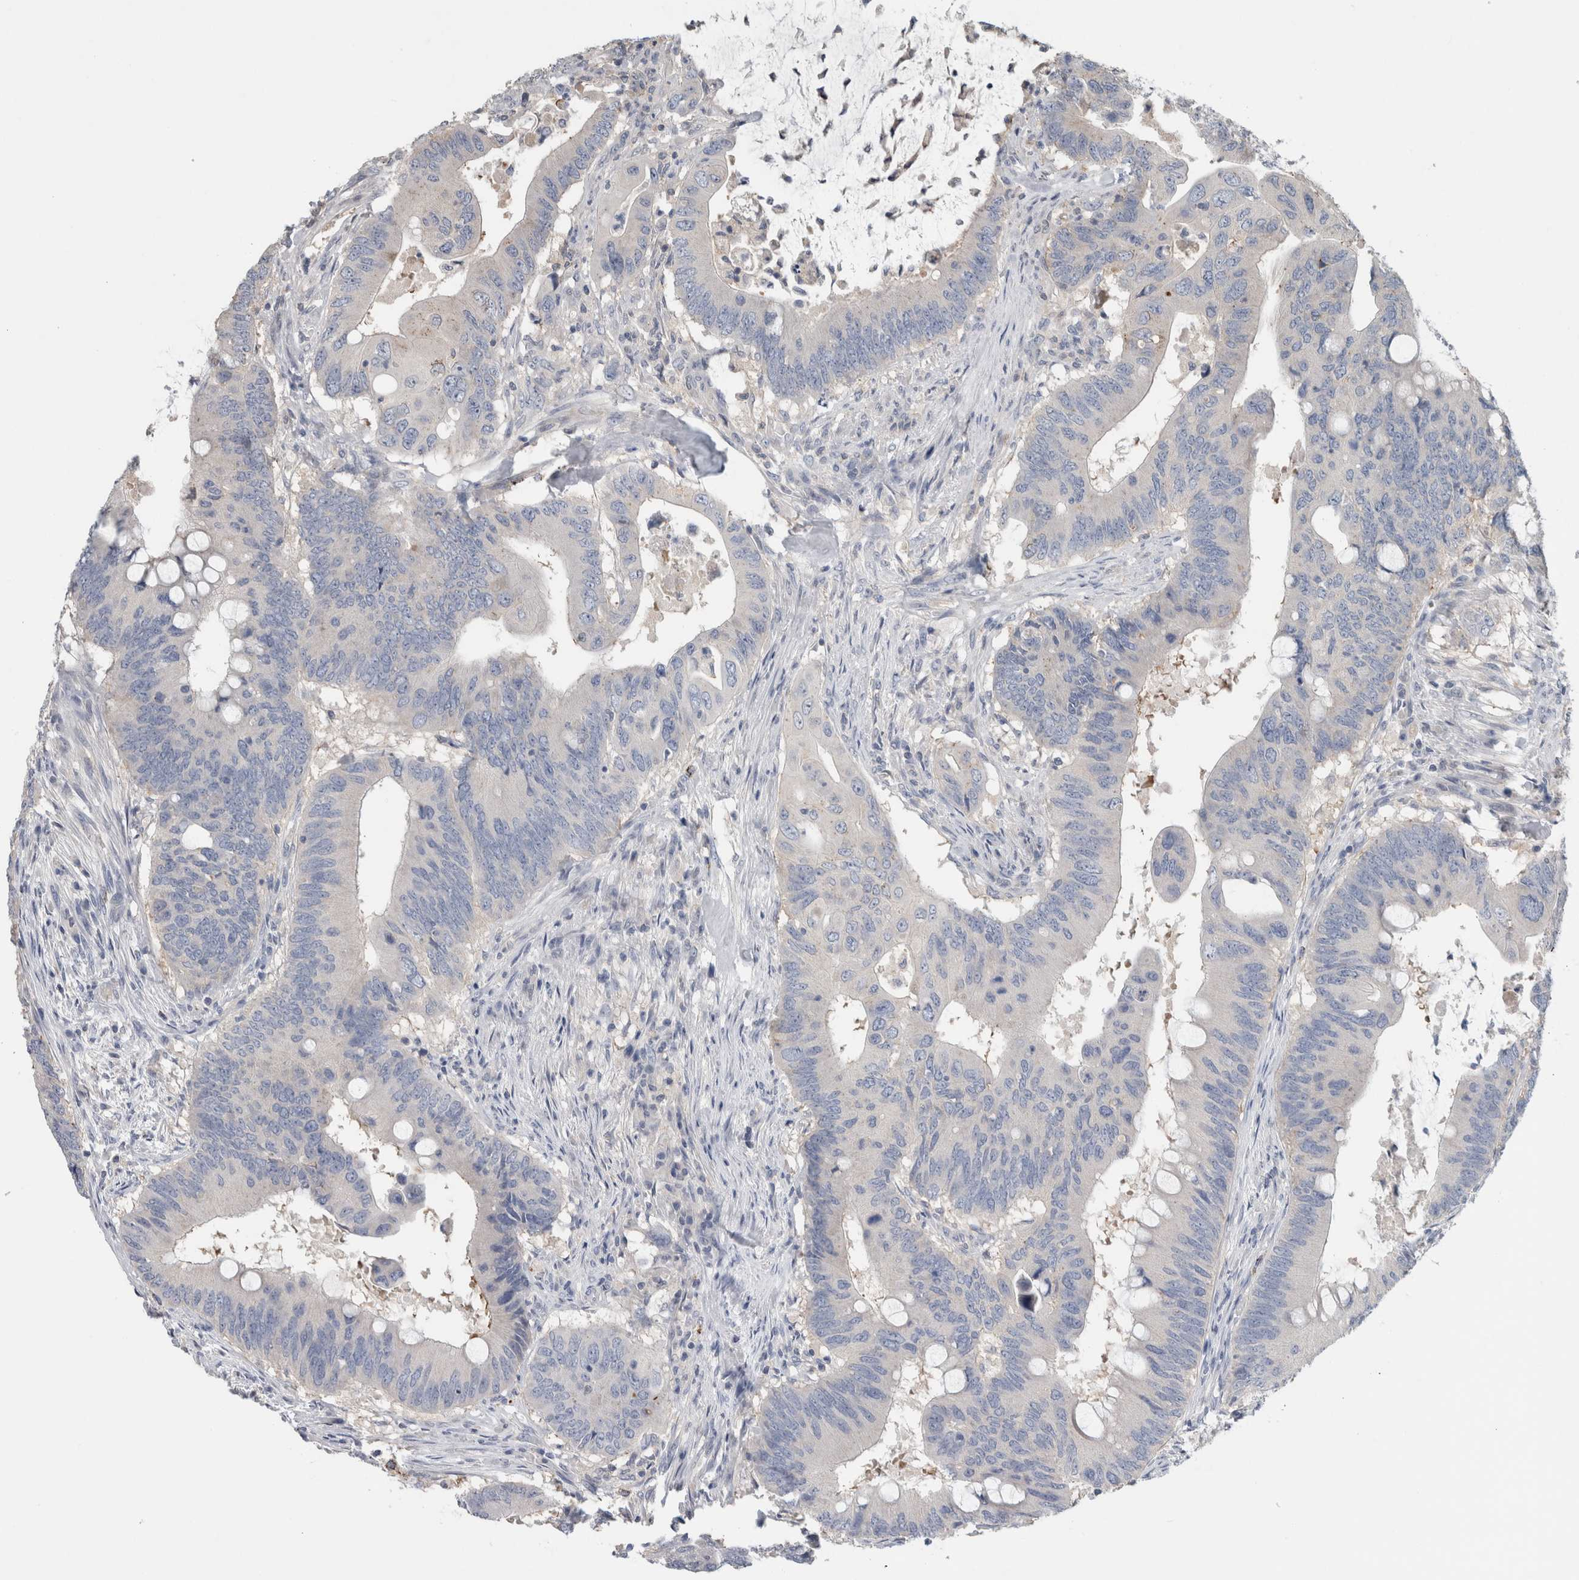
{"staining": {"intensity": "negative", "quantity": "none", "location": "none"}, "tissue": "colorectal cancer", "cell_type": "Tumor cells", "image_type": "cancer", "snomed": [{"axis": "morphology", "description": "Adenocarcinoma, NOS"}, {"axis": "topography", "description": "Colon"}], "caption": "Colorectal adenocarcinoma stained for a protein using immunohistochemistry shows no expression tumor cells.", "gene": "TARBP1", "patient": {"sex": "male", "age": 71}}